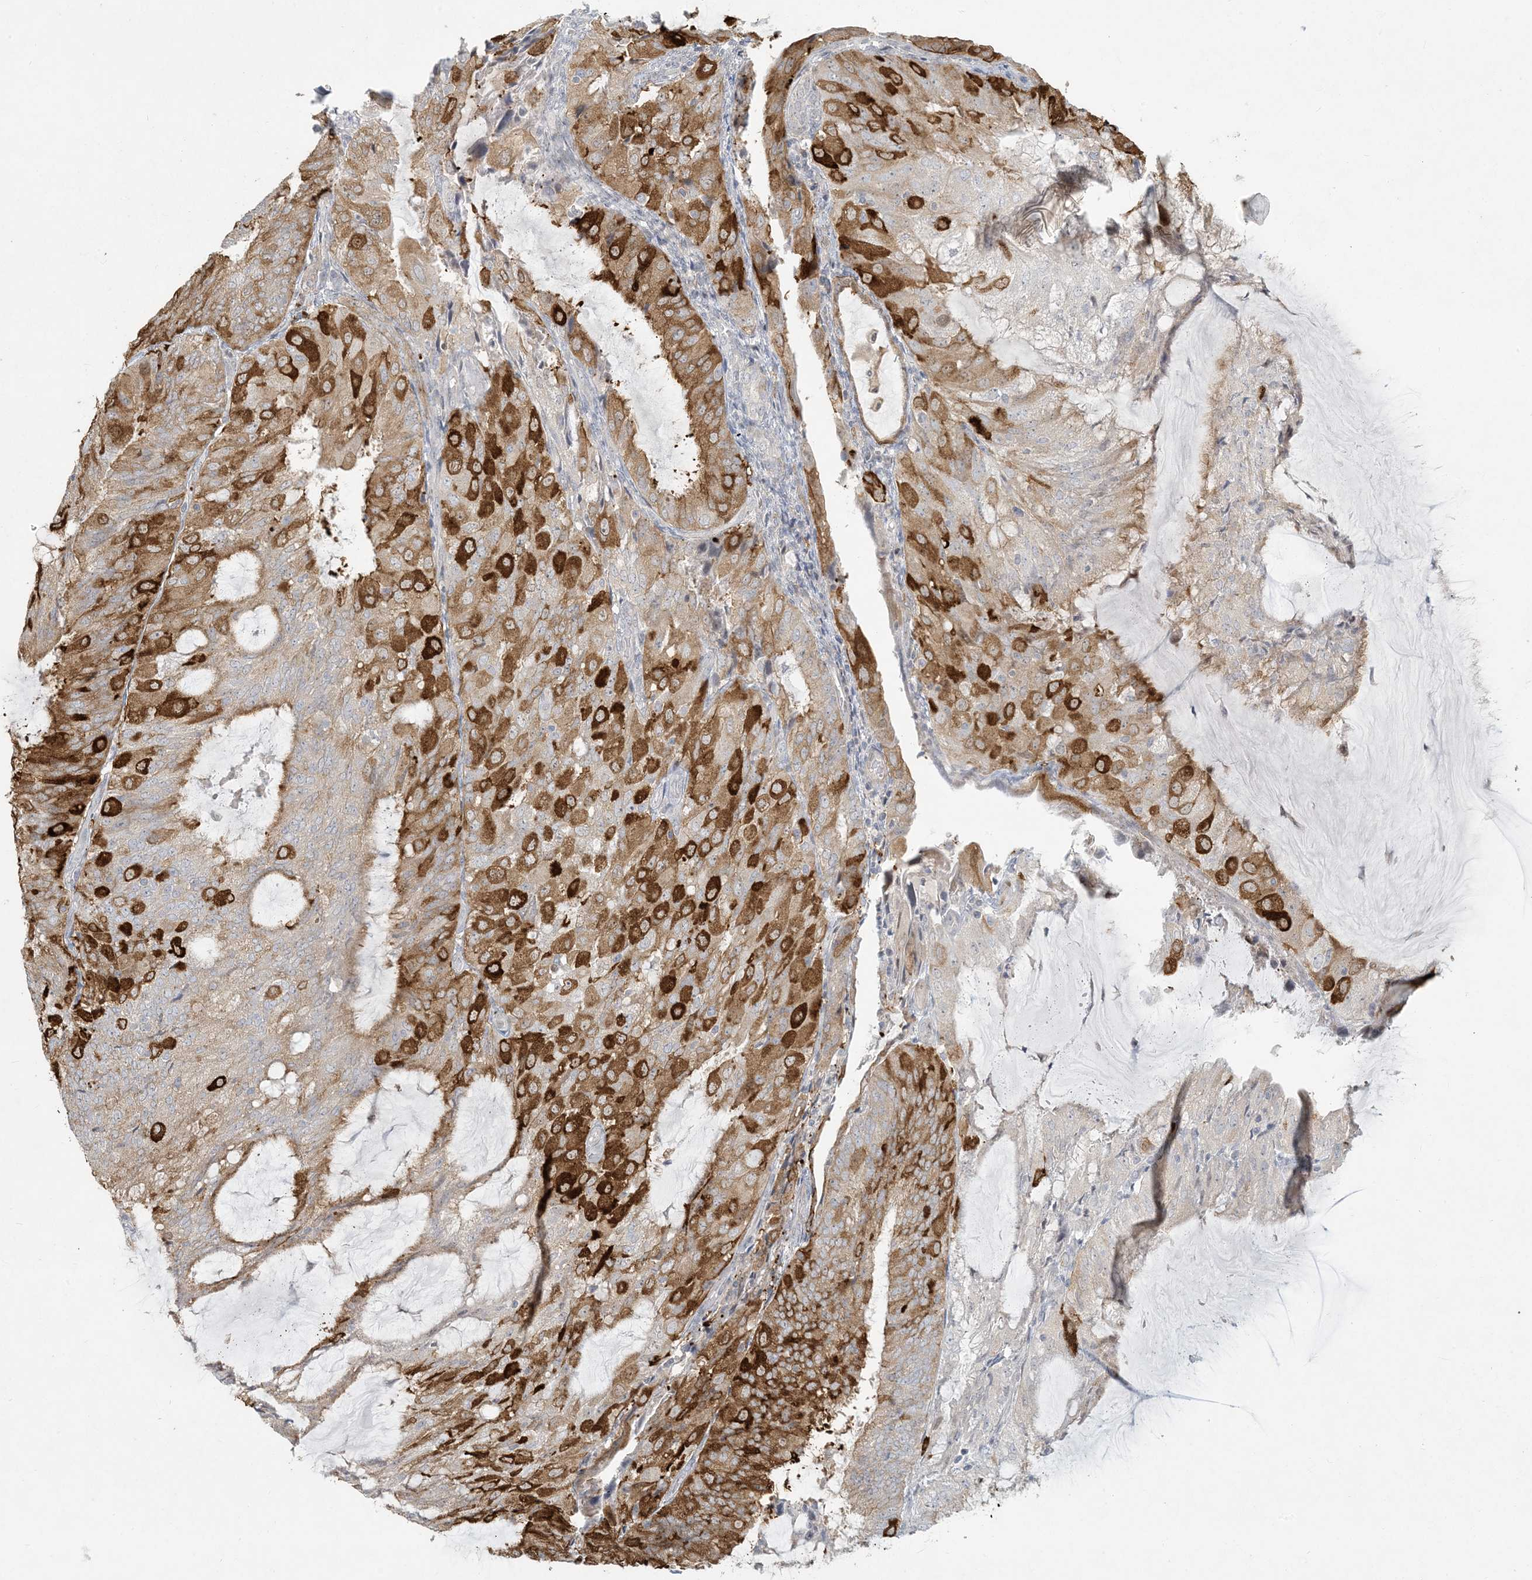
{"staining": {"intensity": "strong", "quantity": "25%-75%", "location": "cytoplasmic/membranous"}, "tissue": "endometrial cancer", "cell_type": "Tumor cells", "image_type": "cancer", "snomed": [{"axis": "morphology", "description": "Adenocarcinoma, NOS"}, {"axis": "topography", "description": "Endometrium"}], "caption": "Human endometrial cancer stained with a protein marker demonstrates strong staining in tumor cells.", "gene": "BCORL1", "patient": {"sex": "female", "age": 81}}